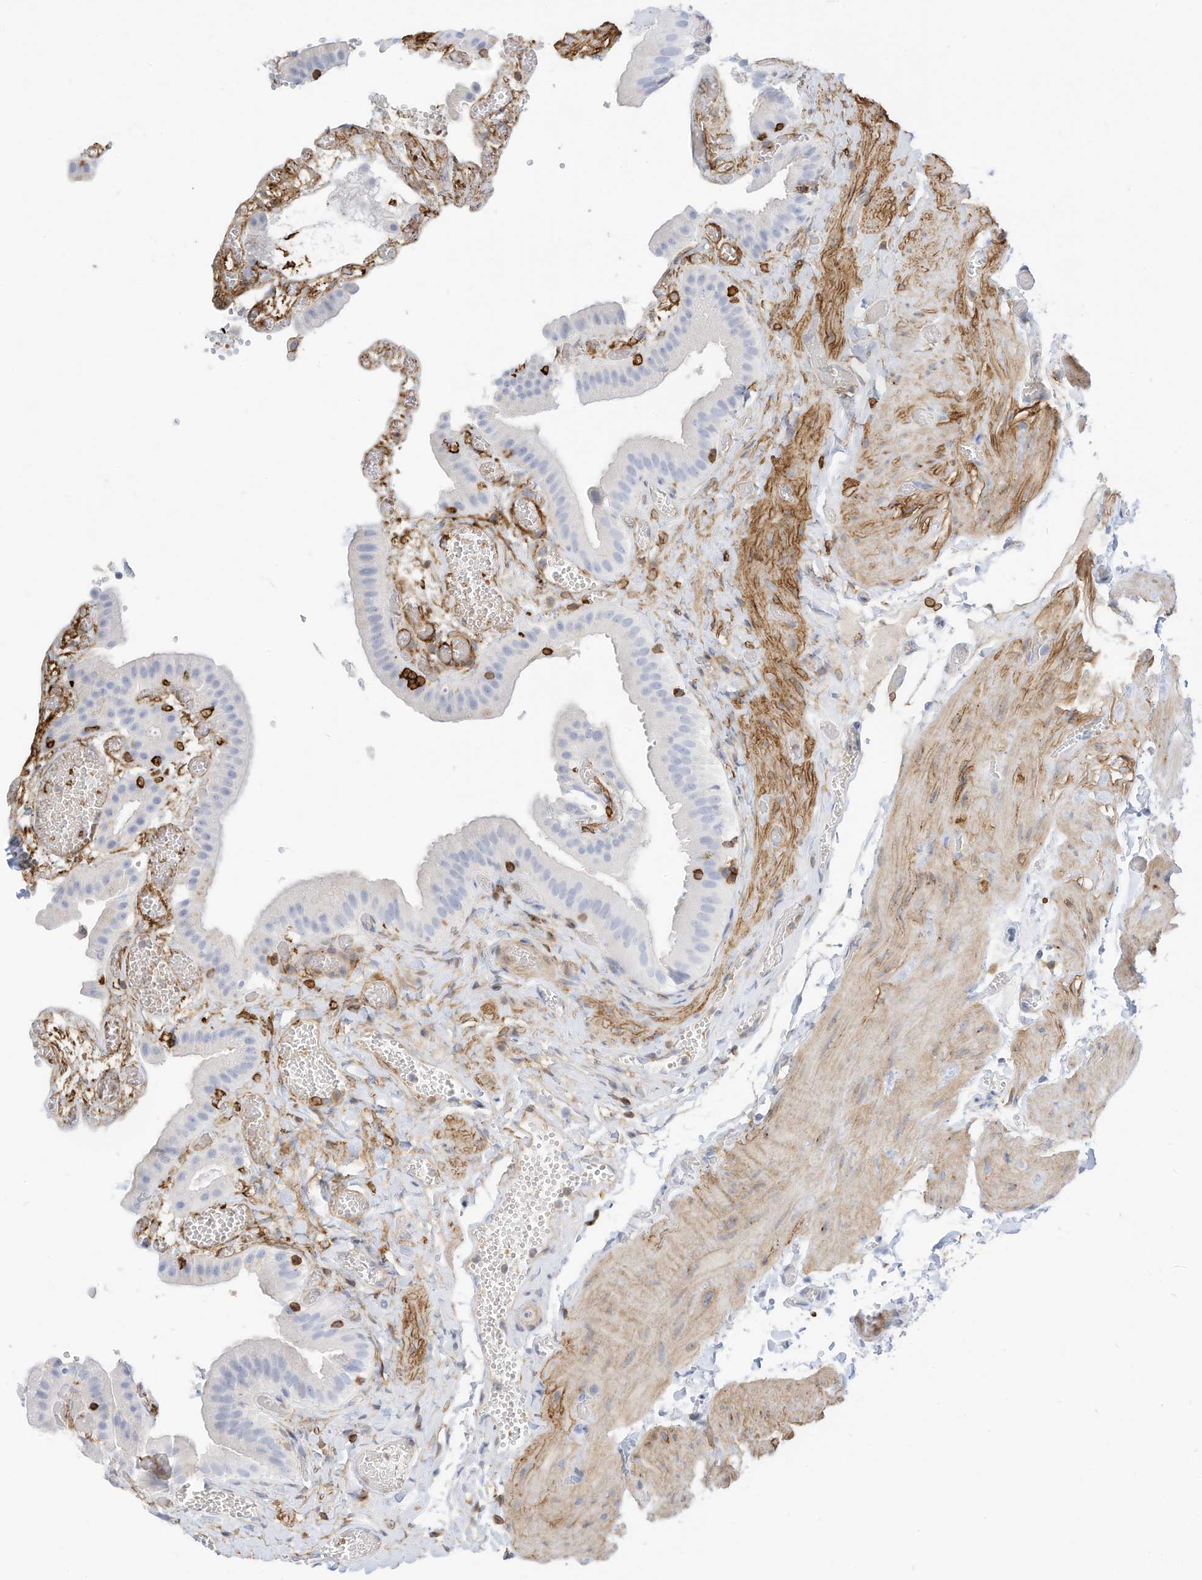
{"staining": {"intensity": "negative", "quantity": "none", "location": "none"}, "tissue": "gallbladder", "cell_type": "Glandular cells", "image_type": "normal", "snomed": [{"axis": "morphology", "description": "Normal tissue, NOS"}, {"axis": "topography", "description": "Gallbladder"}], "caption": "The histopathology image reveals no significant expression in glandular cells of gallbladder.", "gene": "TXNDC9", "patient": {"sex": "female", "age": 64}}